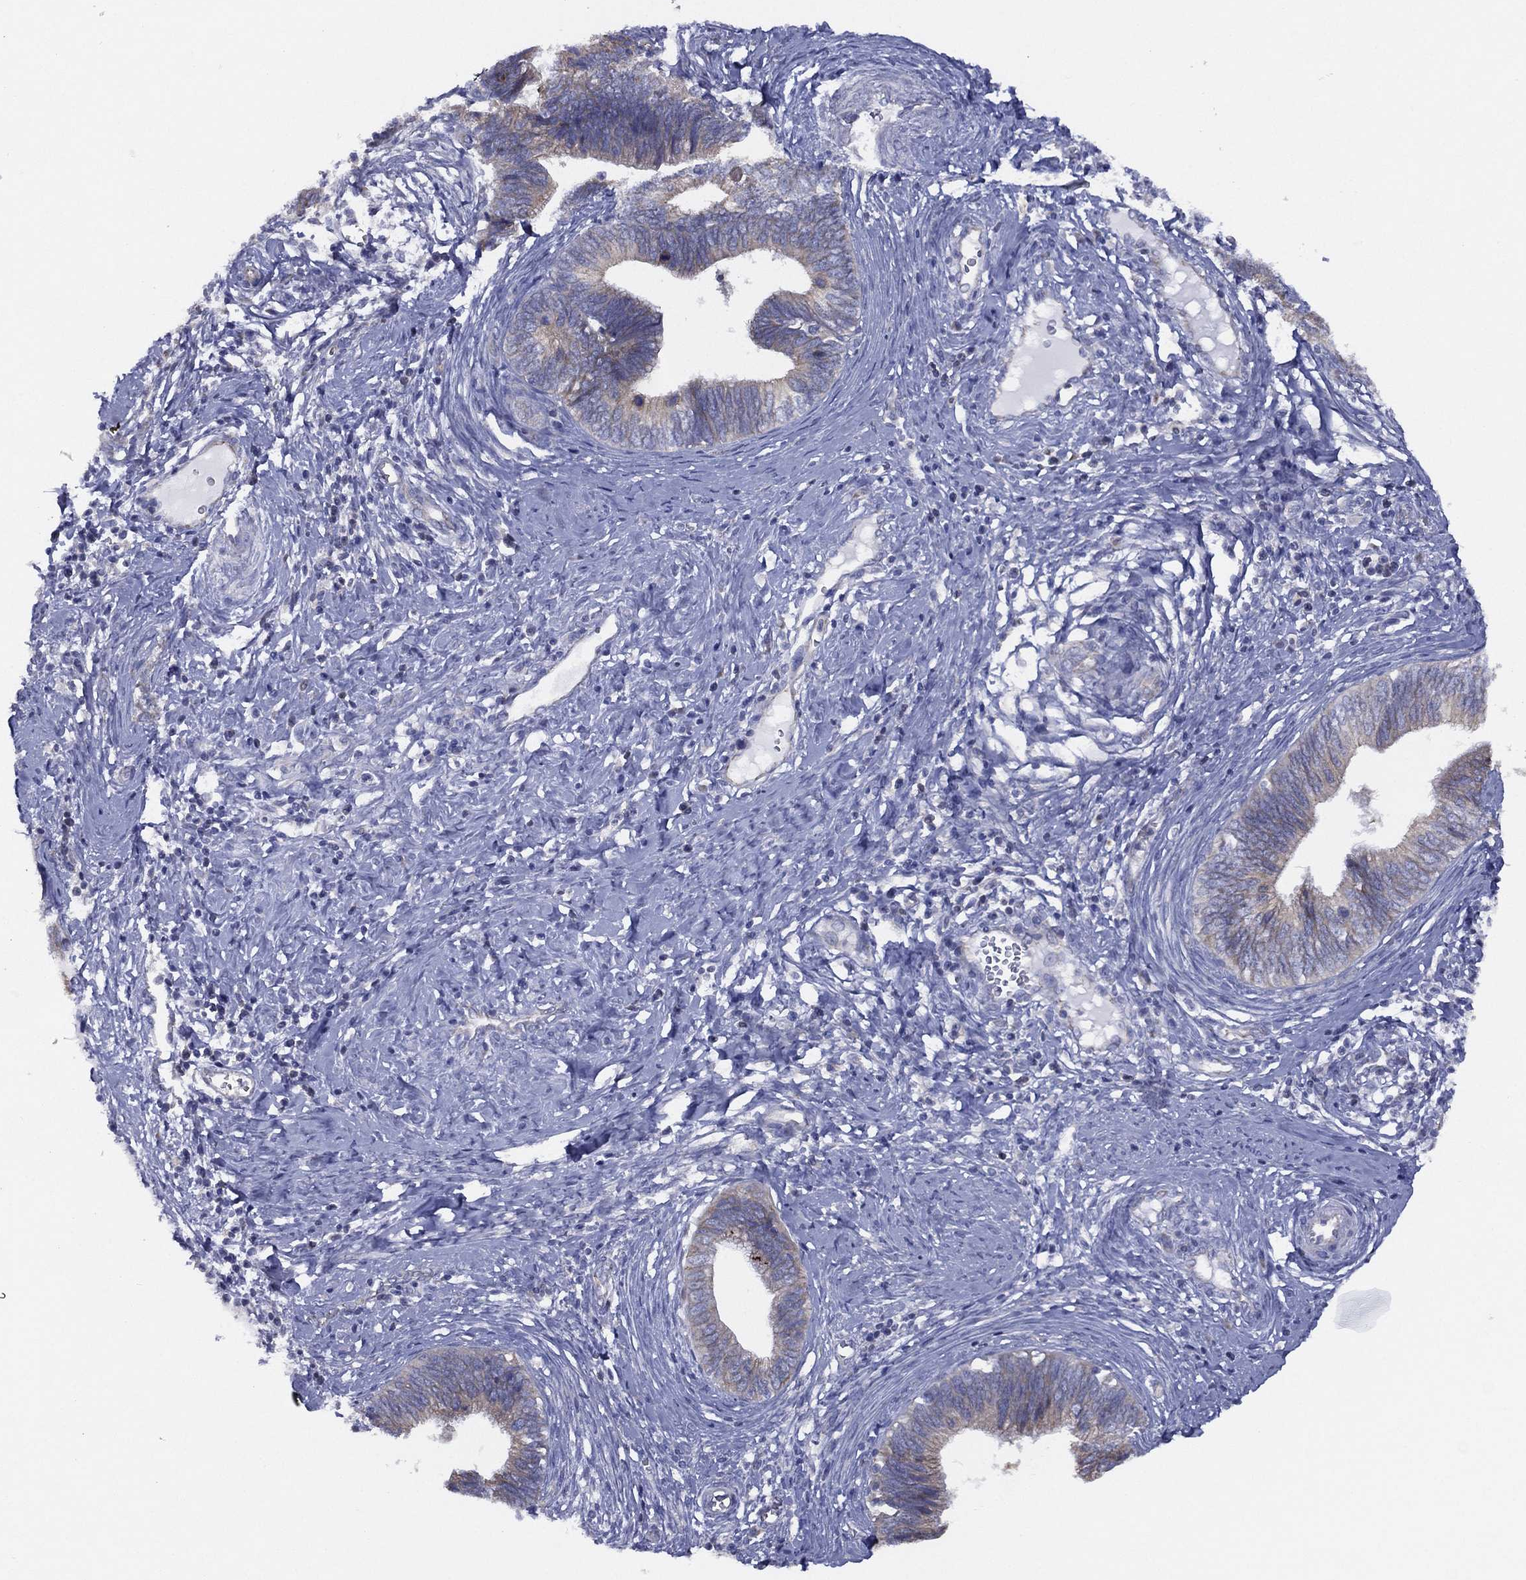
{"staining": {"intensity": "negative", "quantity": "none", "location": "none"}, "tissue": "cervical cancer", "cell_type": "Tumor cells", "image_type": "cancer", "snomed": [{"axis": "morphology", "description": "Adenocarcinoma, NOS"}, {"axis": "topography", "description": "Cervix"}], "caption": "Immunohistochemistry photomicrograph of human cervical cancer (adenocarcinoma) stained for a protein (brown), which exhibits no expression in tumor cells. The staining is performed using DAB brown chromogen with nuclei counter-stained in using hematoxylin.", "gene": "ZNF223", "patient": {"sex": "female", "age": 42}}